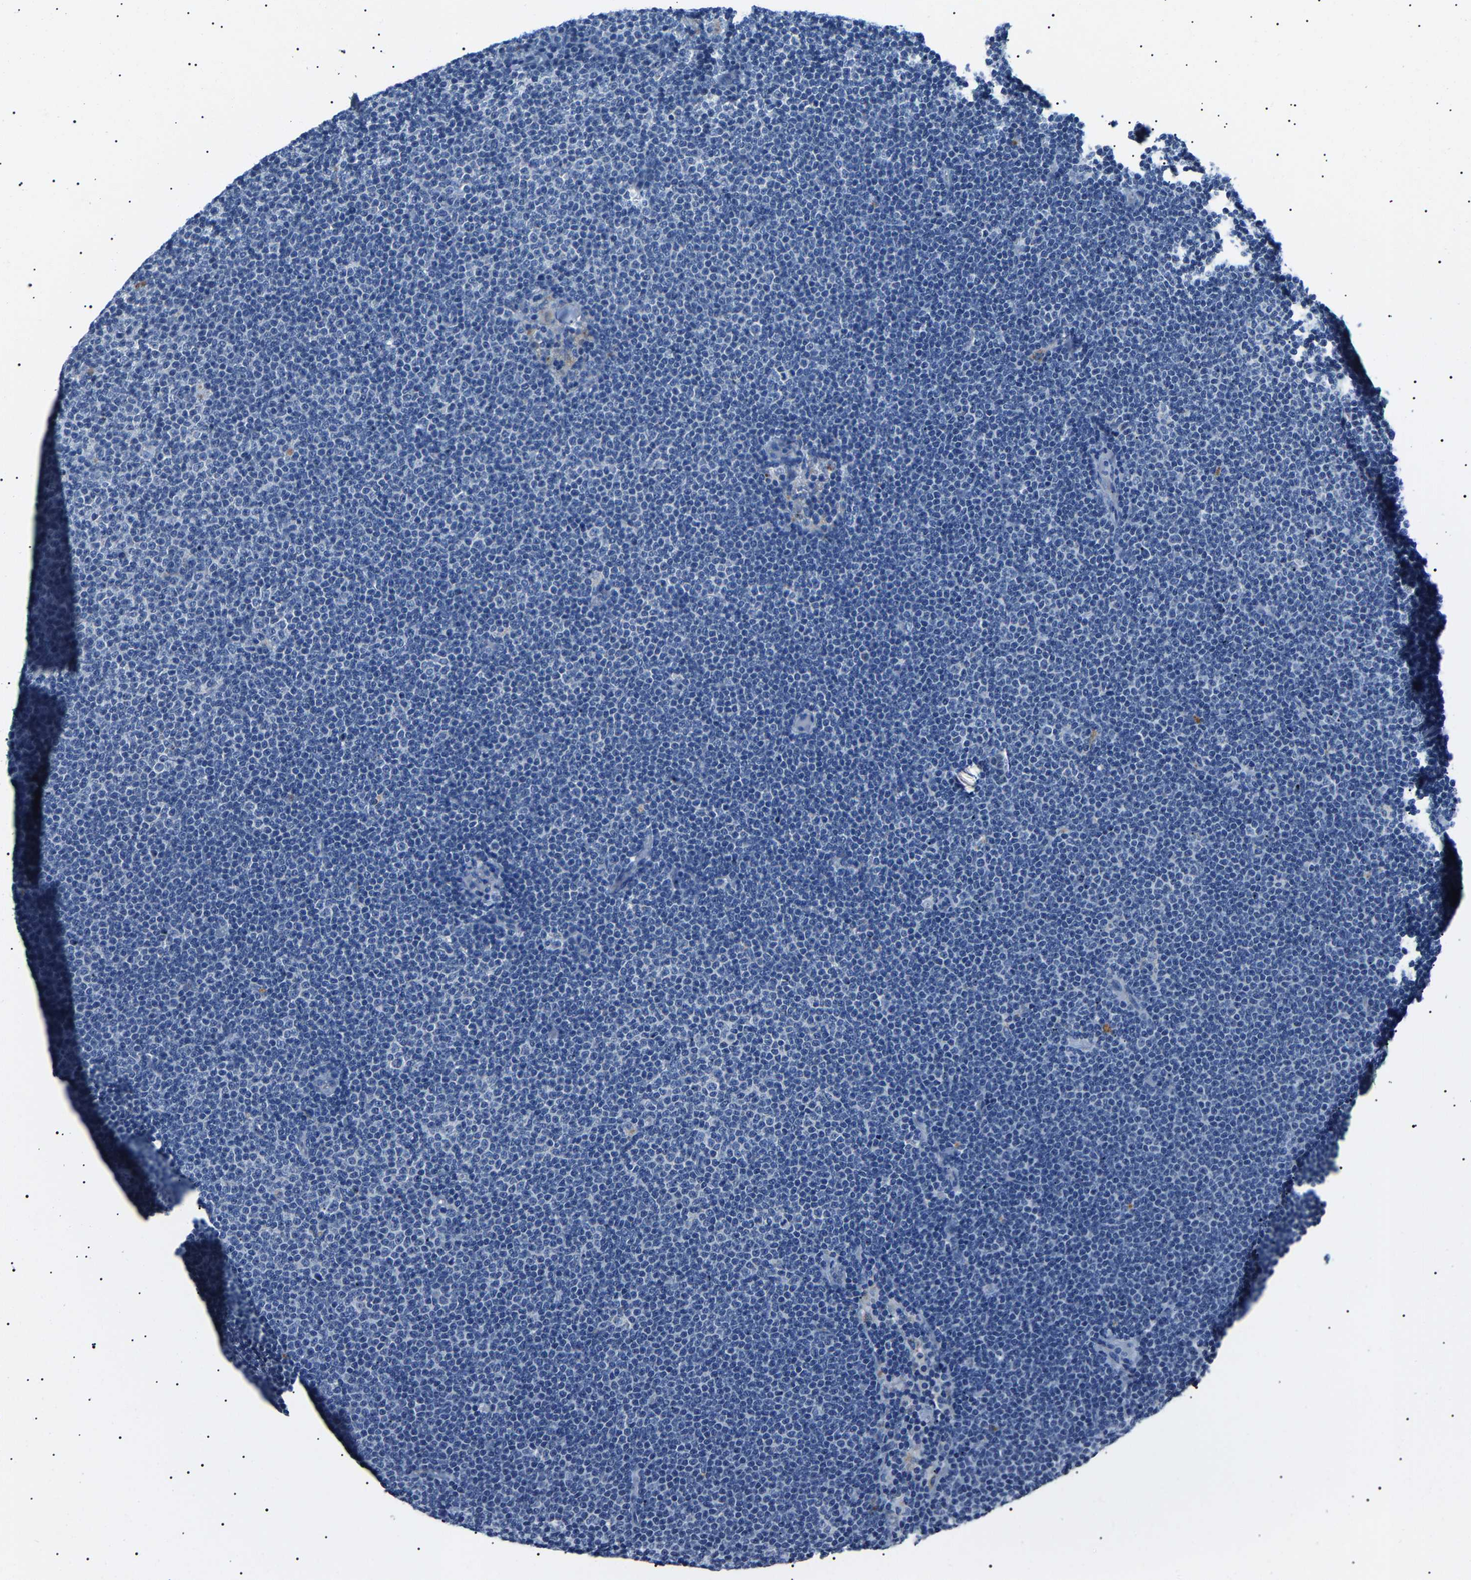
{"staining": {"intensity": "negative", "quantity": "none", "location": "none"}, "tissue": "lymphoma", "cell_type": "Tumor cells", "image_type": "cancer", "snomed": [{"axis": "morphology", "description": "Malignant lymphoma, non-Hodgkin's type, Low grade"}, {"axis": "topography", "description": "Lymph node"}], "caption": "Photomicrograph shows no protein expression in tumor cells of low-grade malignant lymphoma, non-Hodgkin's type tissue.", "gene": "KLK15", "patient": {"sex": "female", "age": 53}}